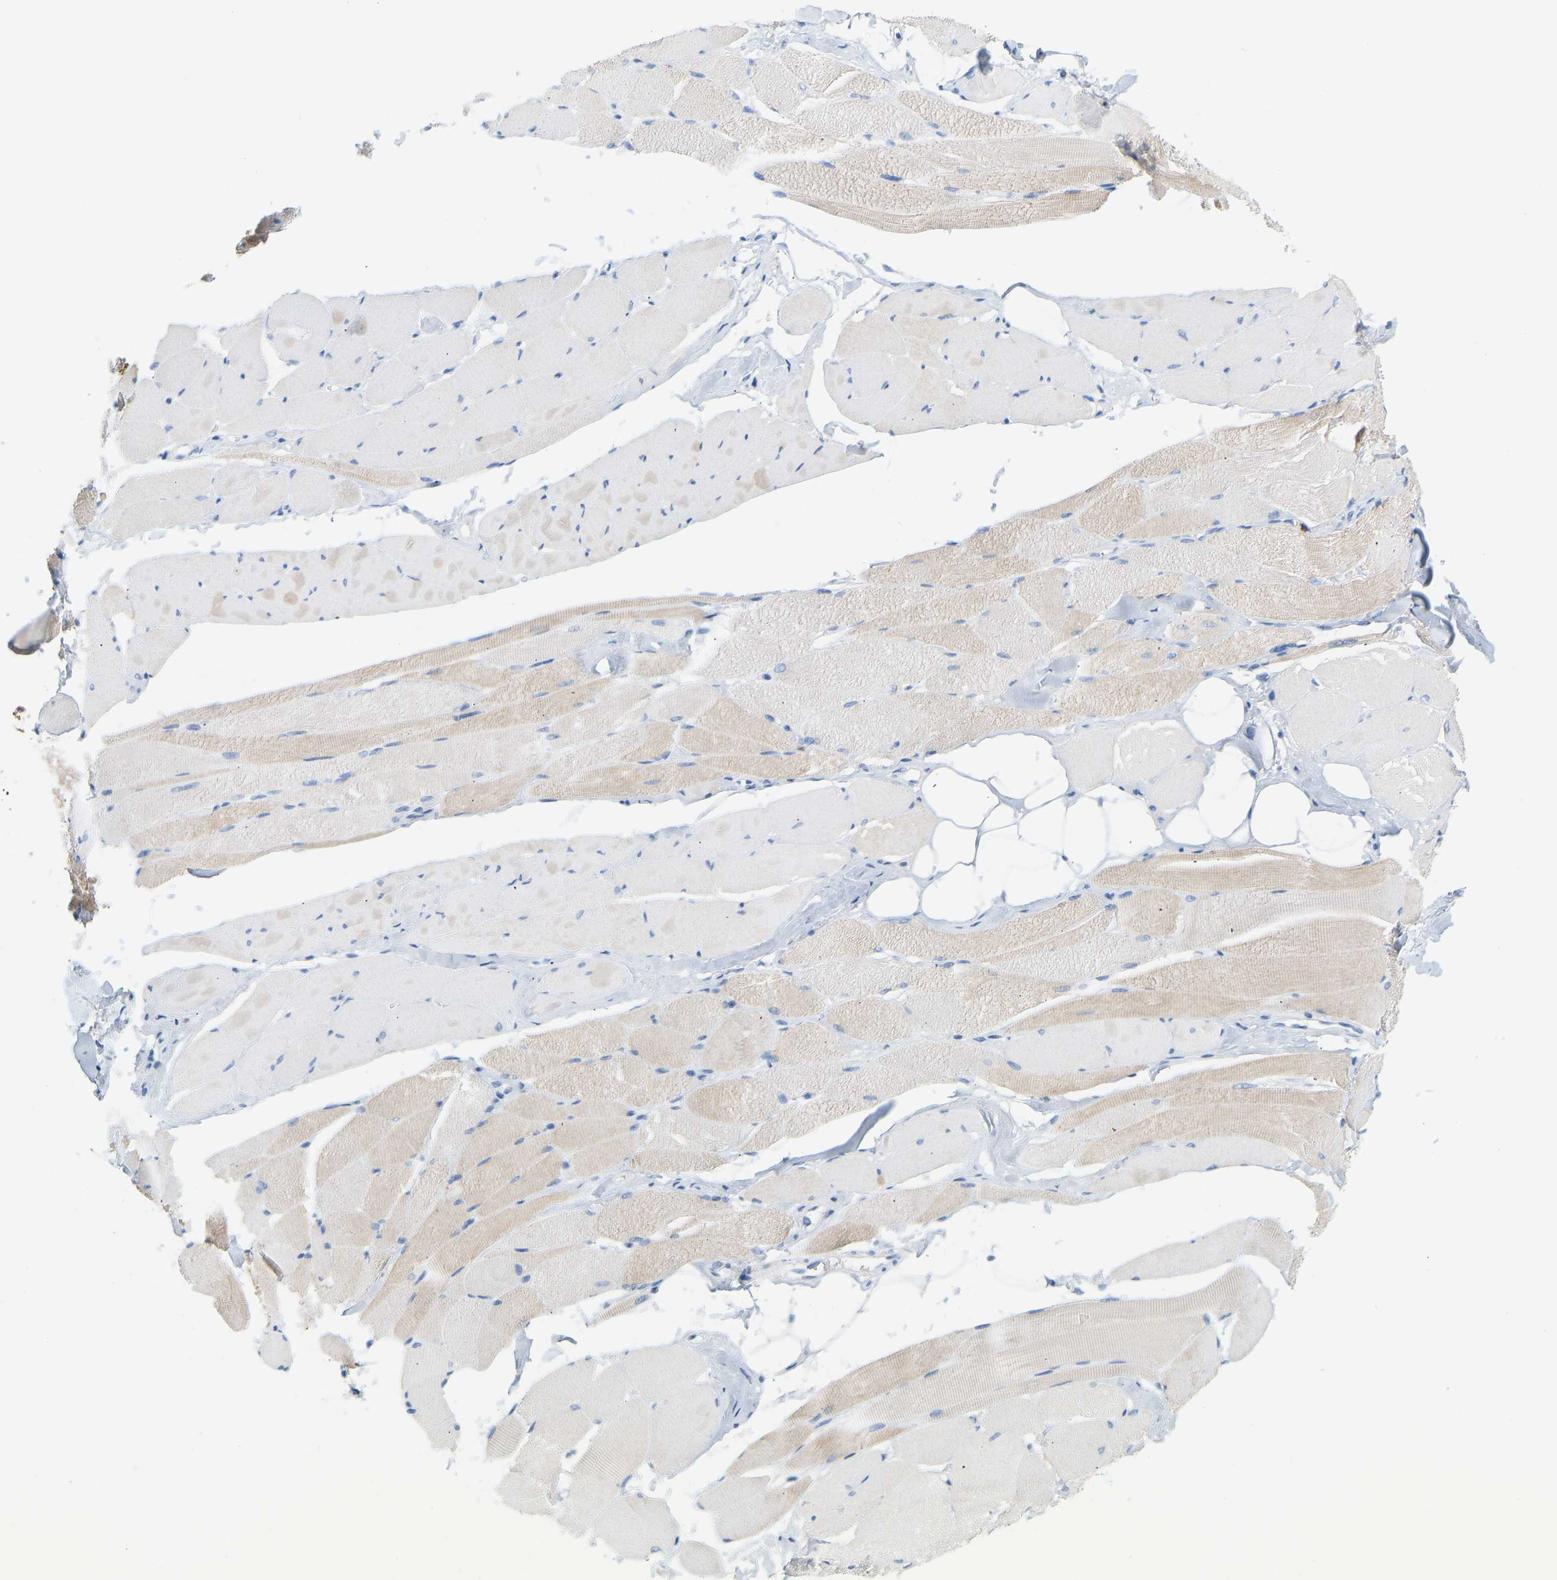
{"staining": {"intensity": "weak", "quantity": "<25%", "location": "cytoplasmic/membranous"}, "tissue": "skeletal muscle", "cell_type": "Myocytes", "image_type": "normal", "snomed": [{"axis": "morphology", "description": "Normal tissue, NOS"}, {"axis": "topography", "description": "Skeletal muscle"}, {"axis": "topography", "description": "Peripheral nerve tissue"}], "caption": "Protein analysis of unremarkable skeletal muscle shows no significant expression in myocytes. (DAB (3,3'-diaminobenzidine) immunohistochemistry (IHC) visualized using brightfield microscopy, high magnification).", "gene": "EVL", "patient": {"sex": "female", "age": 84}}